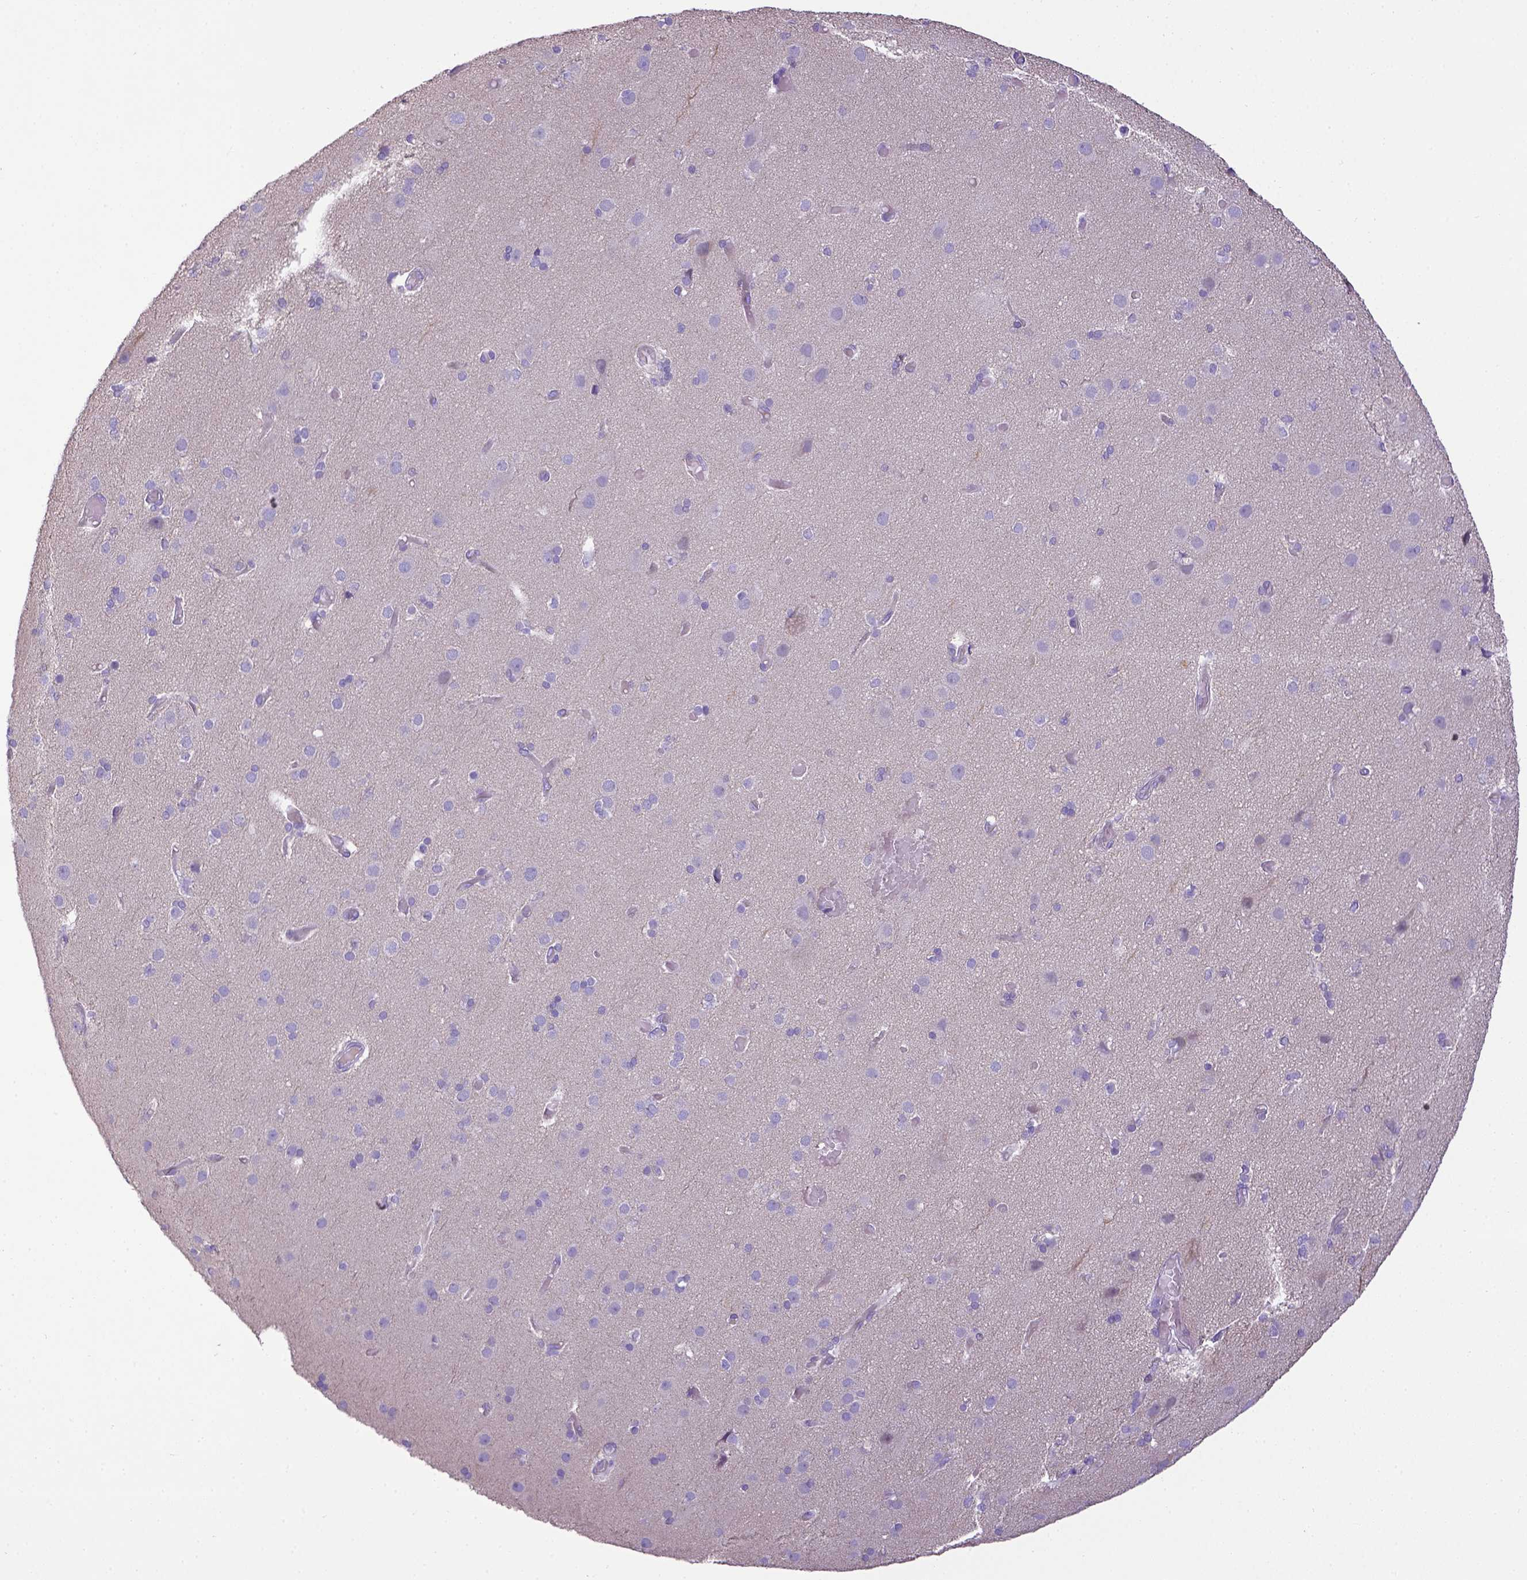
{"staining": {"intensity": "negative", "quantity": "none", "location": "none"}, "tissue": "cerebral cortex", "cell_type": "Endothelial cells", "image_type": "normal", "snomed": [{"axis": "morphology", "description": "Normal tissue, NOS"}, {"axis": "morphology", "description": "Glioma, malignant, High grade"}, {"axis": "topography", "description": "Cerebral cortex"}], "caption": "Human cerebral cortex stained for a protein using IHC demonstrates no expression in endothelial cells.", "gene": "CD40", "patient": {"sex": "male", "age": 71}}